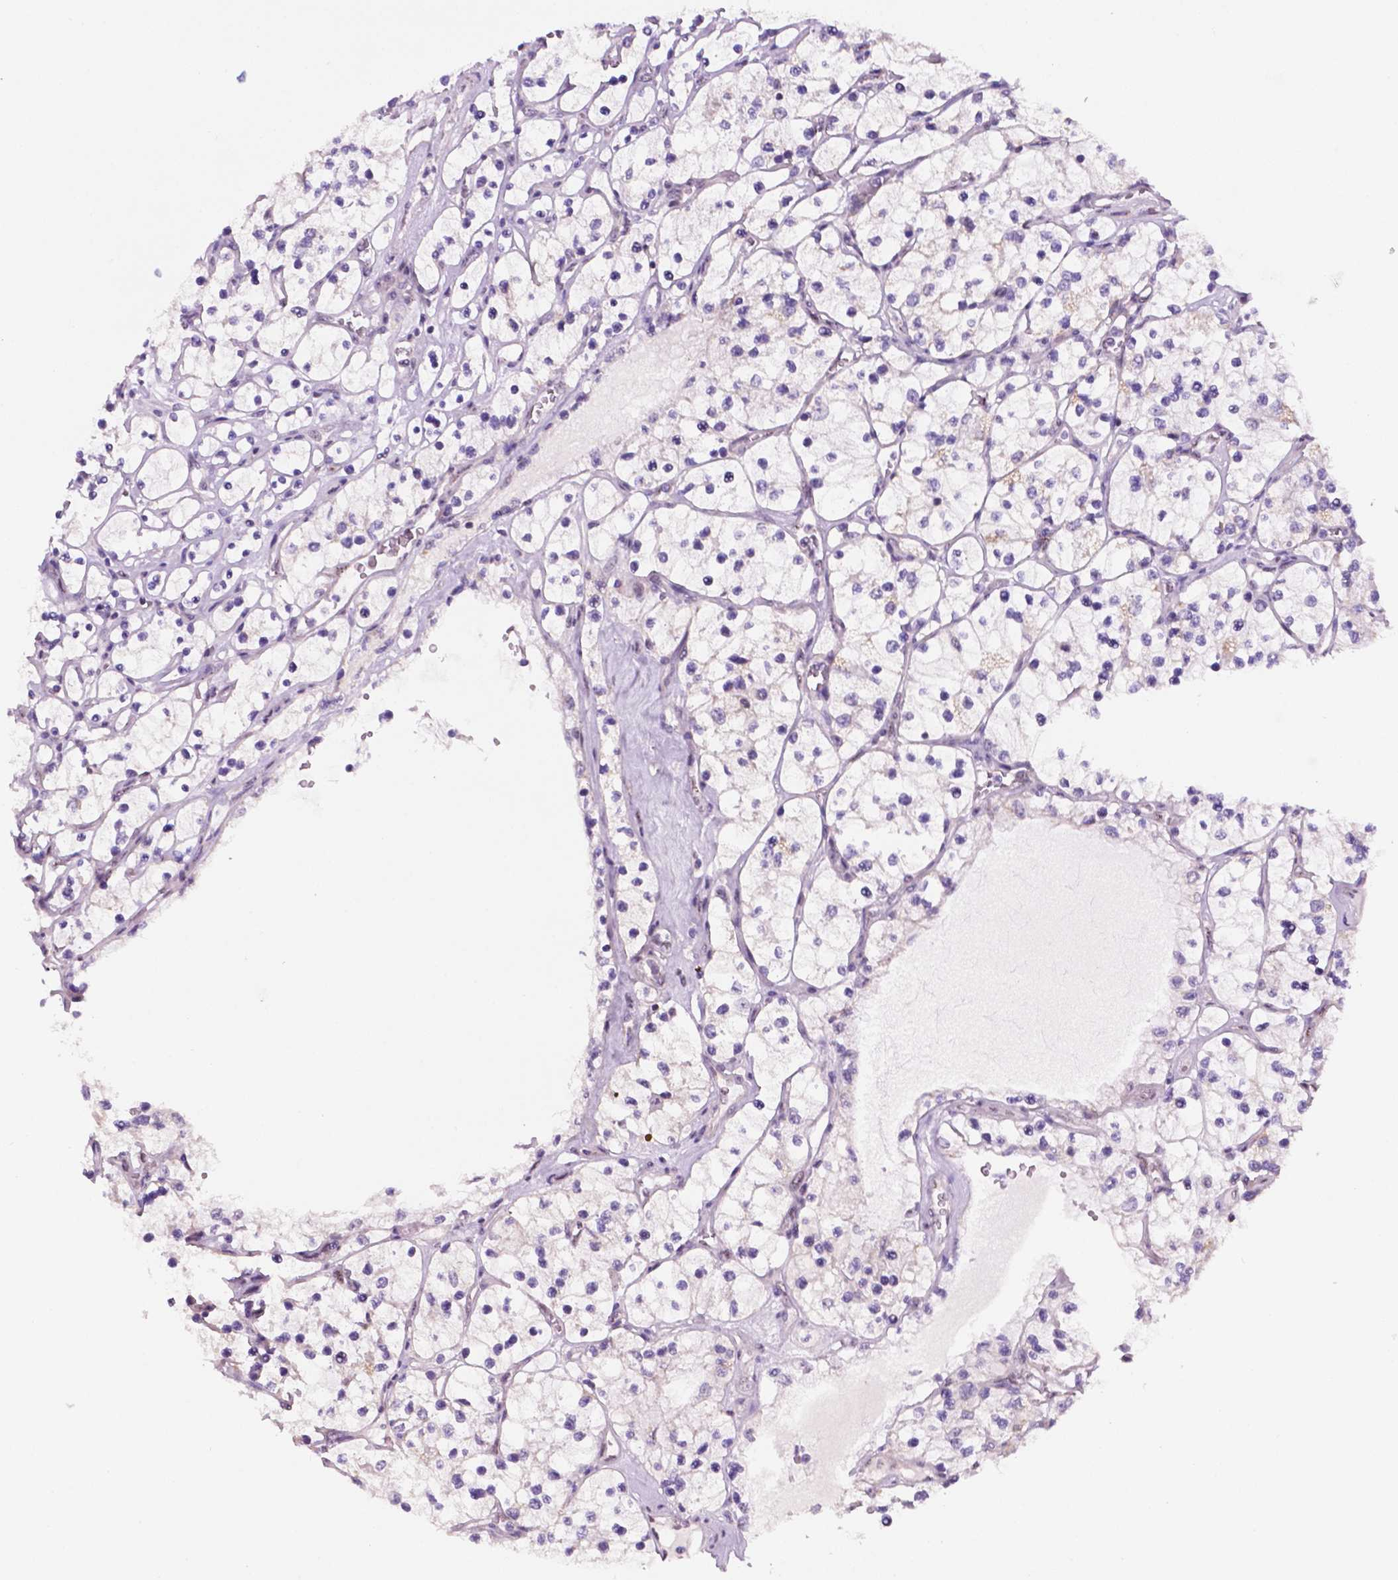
{"staining": {"intensity": "negative", "quantity": "none", "location": "none"}, "tissue": "renal cancer", "cell_type": "Tumor cells", "image_type": "cancer", "snomed": [{"axis": "morphology", "description": "Adenocarcinoma, NOS"}, {"axis": "topography", "description": "Kidney"}], "caption": "Immunohistochemical staining of renal cancer (adenocarcinoma) shows no significant expression in tumor cells.", "gene": "C18orf21", "patient": {"sex": "female", "age": 69}}